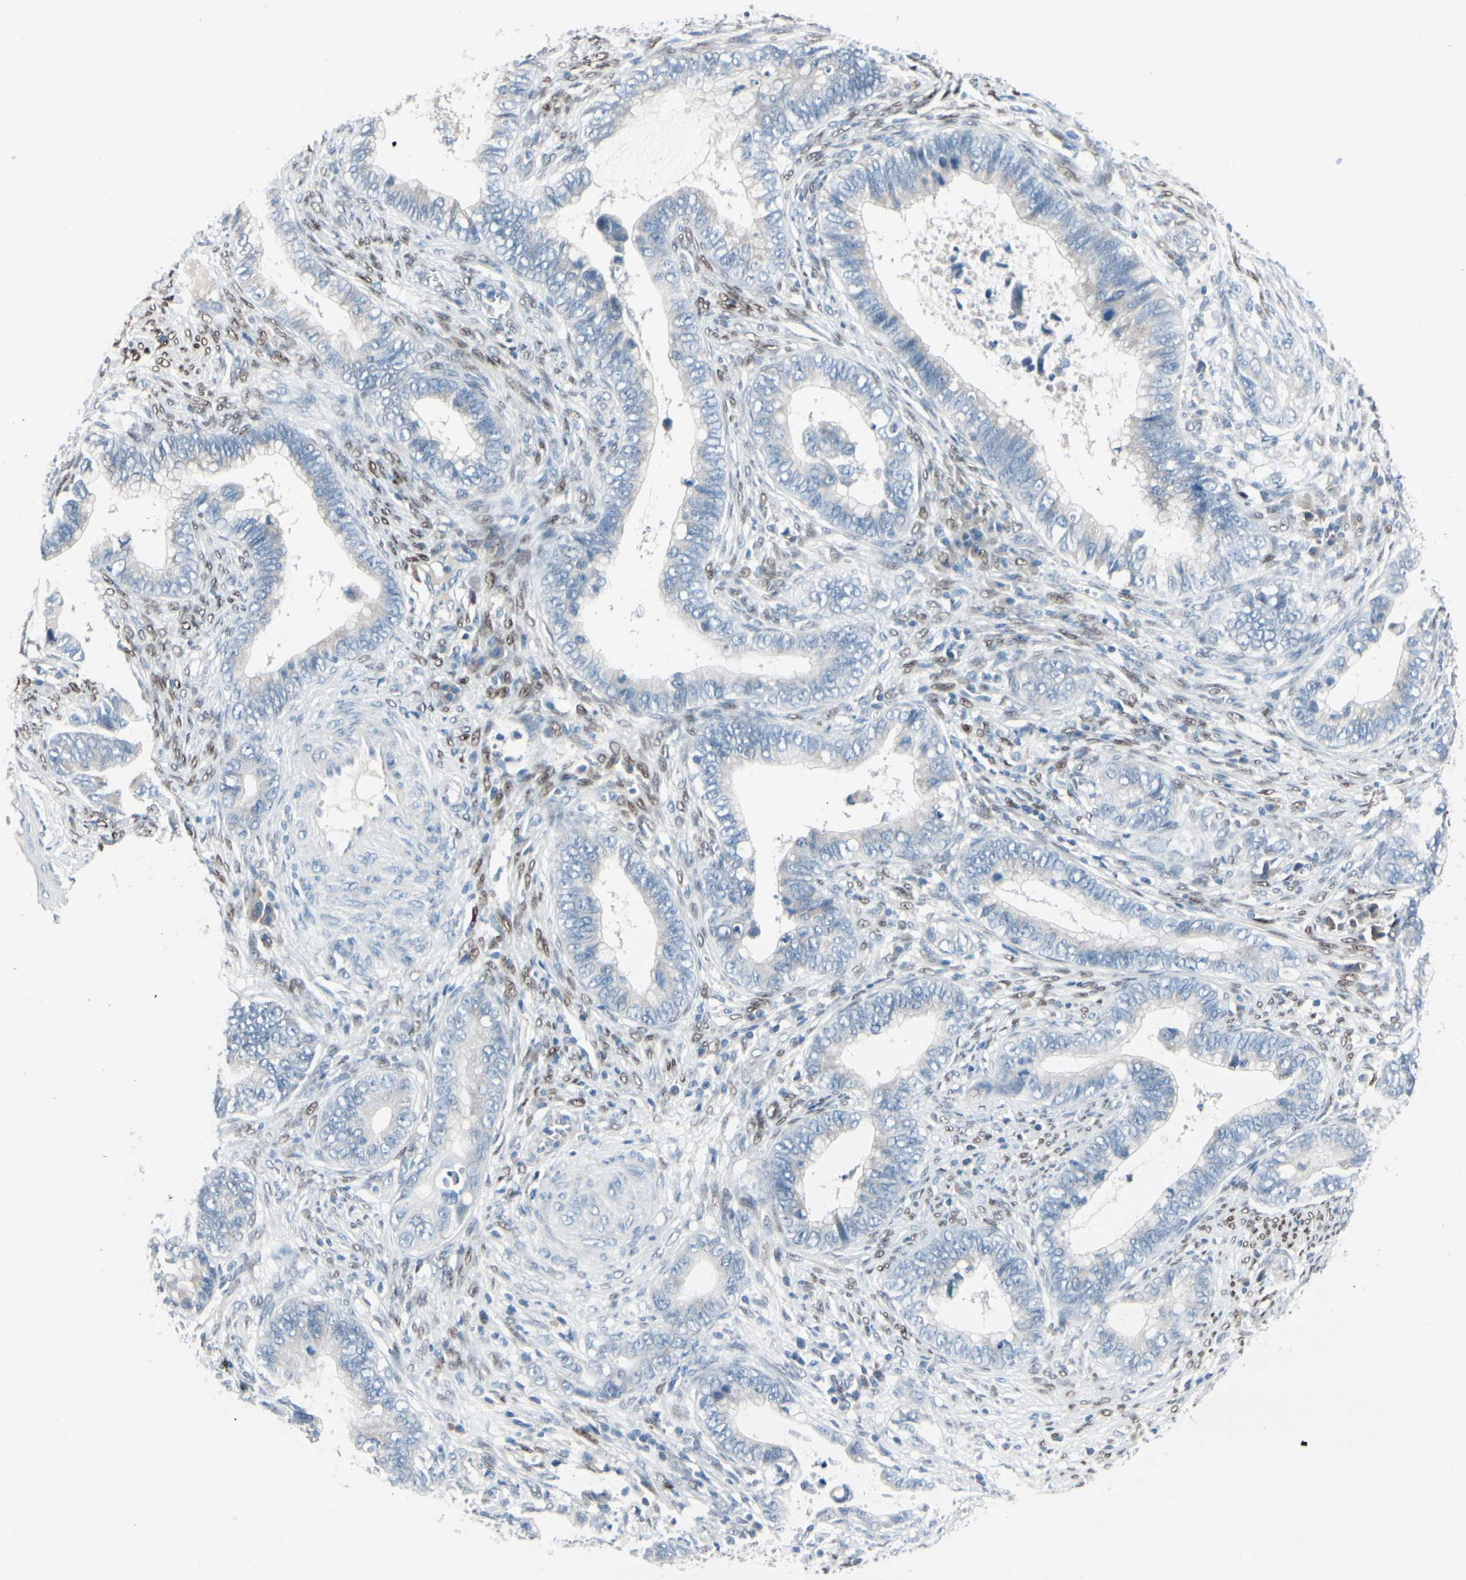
{"staining": {"intensity": "negative", "quantity": "none", "location": "none"}, "tissue": "cervical cancer", "cell_type": "Tumor cells", "image_type": "cancer", "snomed": [{"axis": "morphology", "description": "Adenocarcinoma, NOS"}, {"axis": "topography", "description": "Cervix"}], "caption": "This is an immunohistochemistry image of cervical cancer (adenocarcinoma). There is no positivity in tumor cells.", "gene": "PGR", "patient": {"sex": "female", "age": 44}}